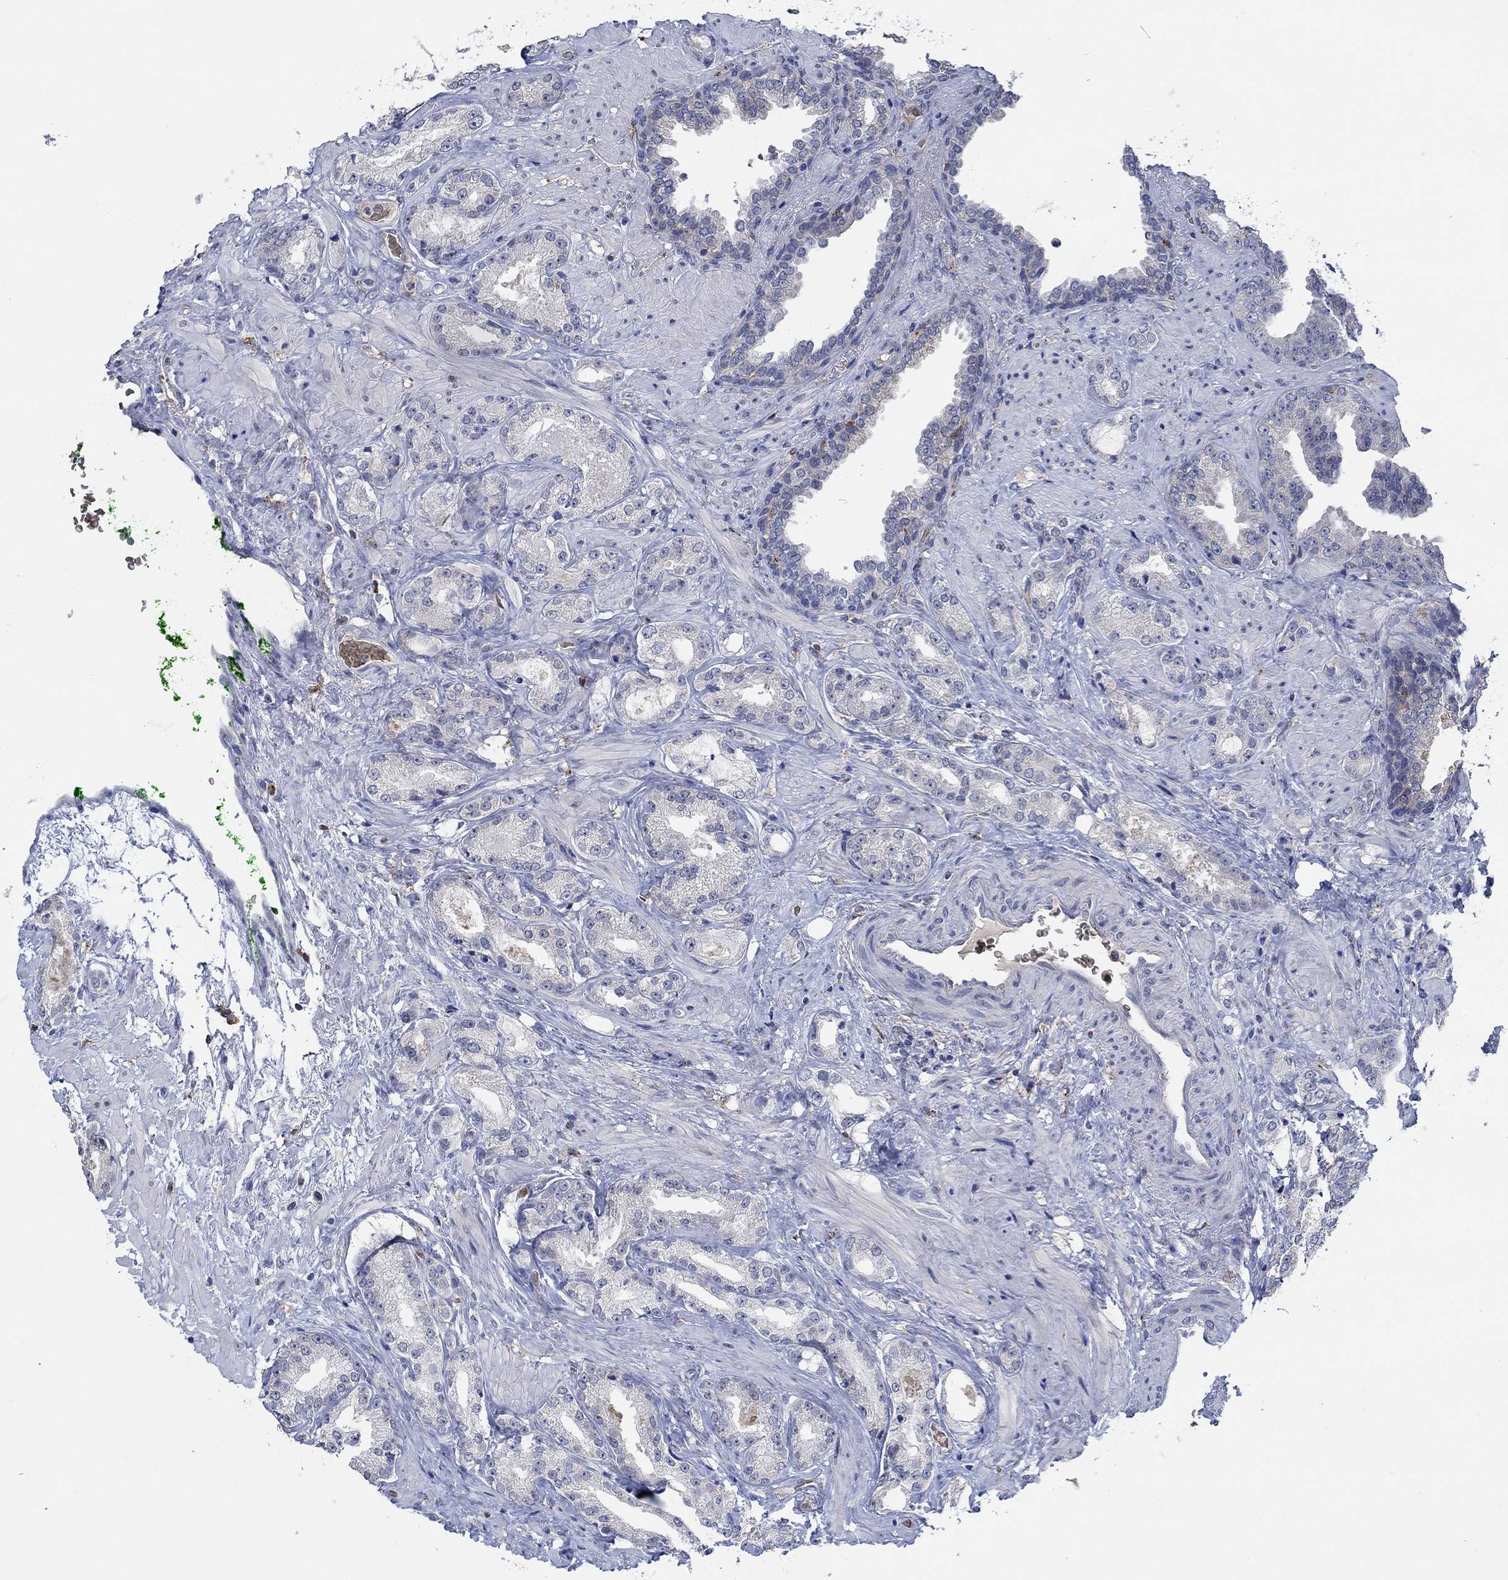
{"staining": {"intensity": "negative", "quantity": "none", "location": "none"}, "tissue": "prostate cancer", "cell_type": "Tumor cells", "image_type": "cancer", "snomed": [{"axis": "morphology", "description": "Adenocarcinoma, Low grade"}, {"axis": "topography", "description": "Prostate"}], "caption": "The image exhibits no significant expression in tumor cells of prostate cancer.", "gene": "MPP1", "patient": {"sex": "male", "age": 68}}